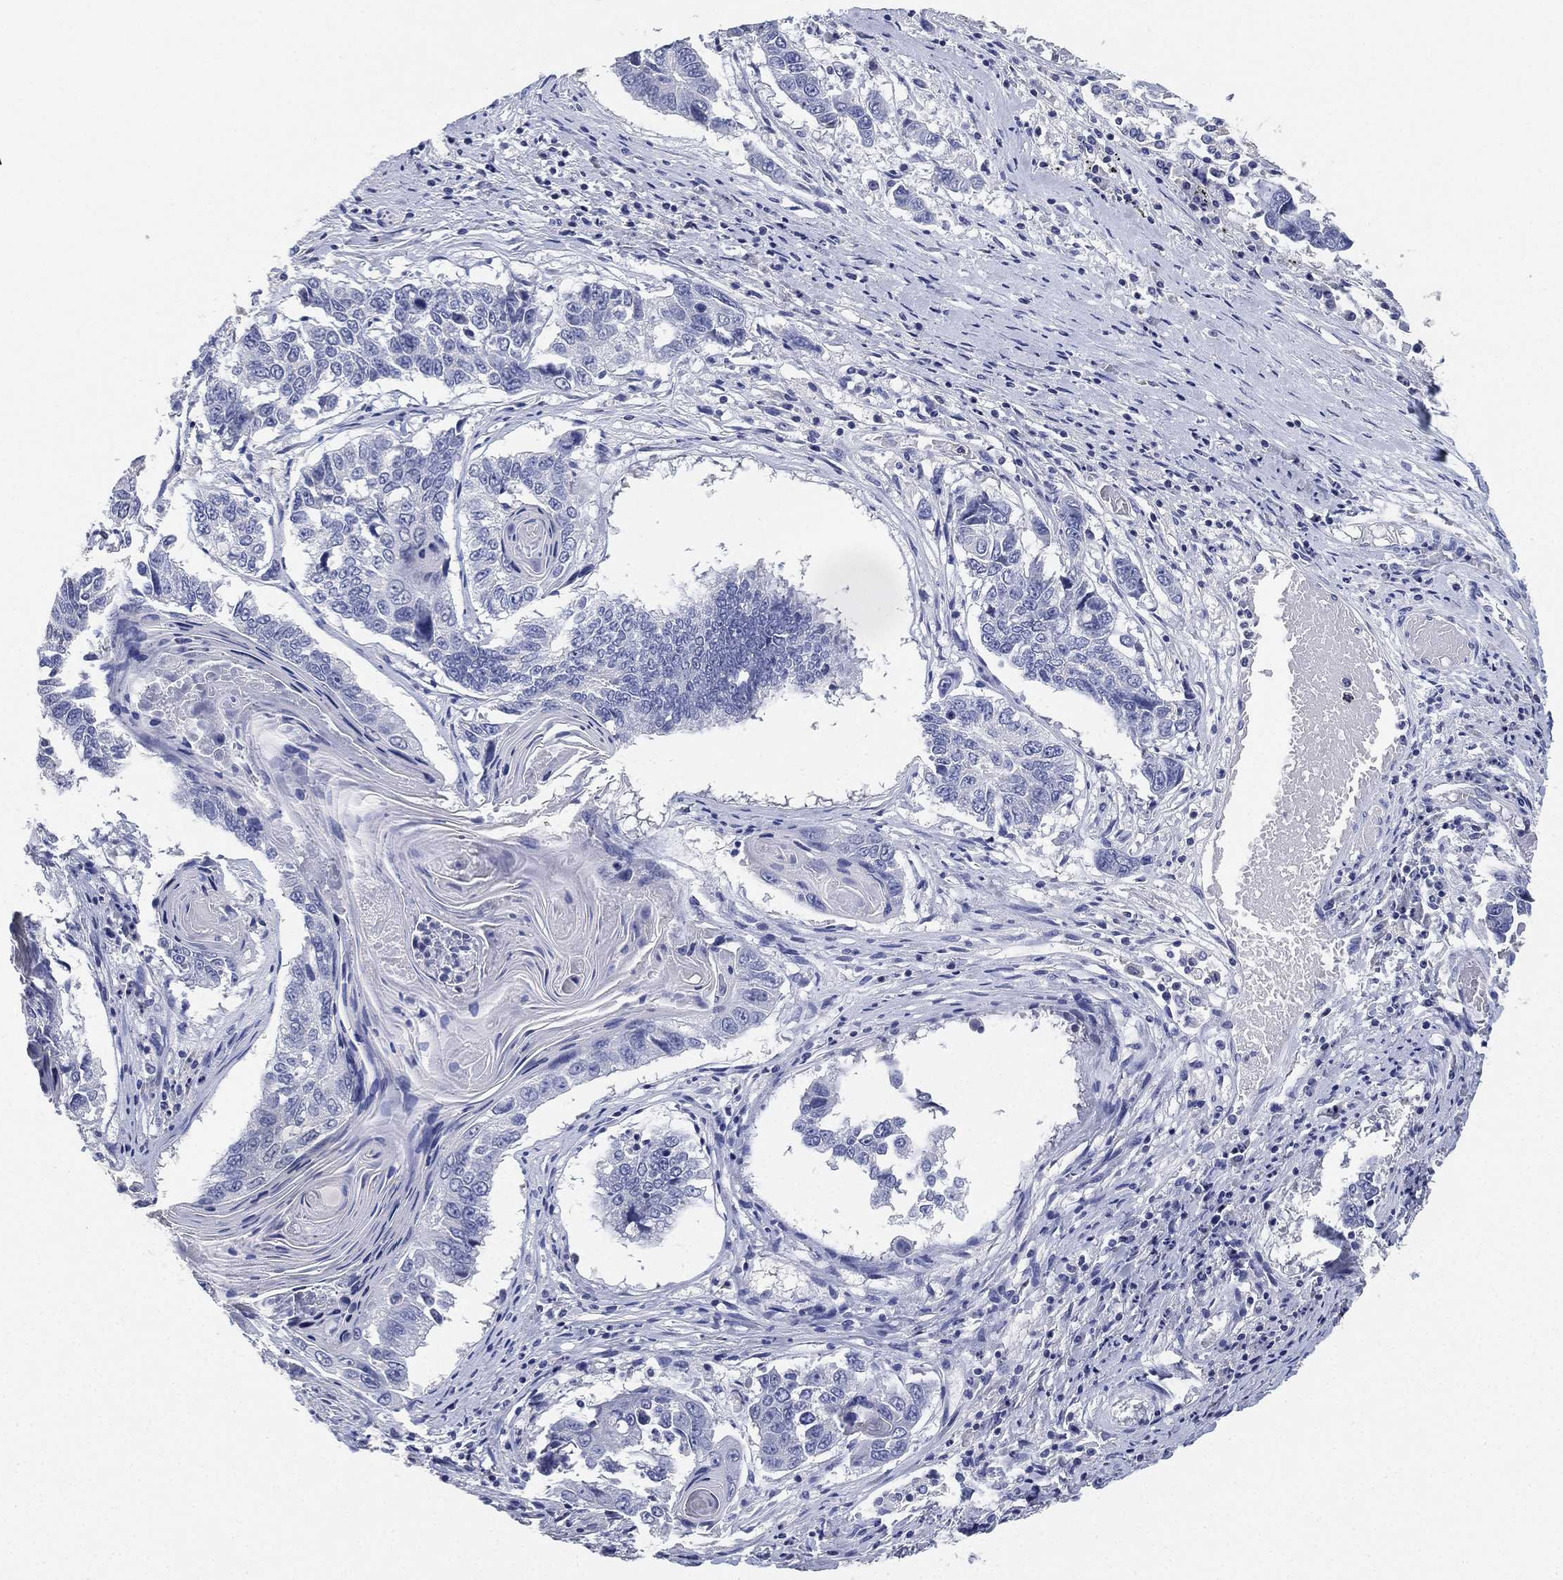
{"staining": {"intensity": "negative", "quantity": "none", "location": "none"}, "tissue": "lung cancer", "cell_type": "Tumor cells", "image_type": "cancer", "snomed": [{"axis": "morphology", "description": "Squamous cell carcinoma, NOS"}, {"axis": "topography", "description": "Lung"}], "caption": "This is an immunohistochemistry micrograph of lung cancer. There is no expression in tumor cells.", "gene": "IYD", "patient": {"sex": "male", "age": 73}}